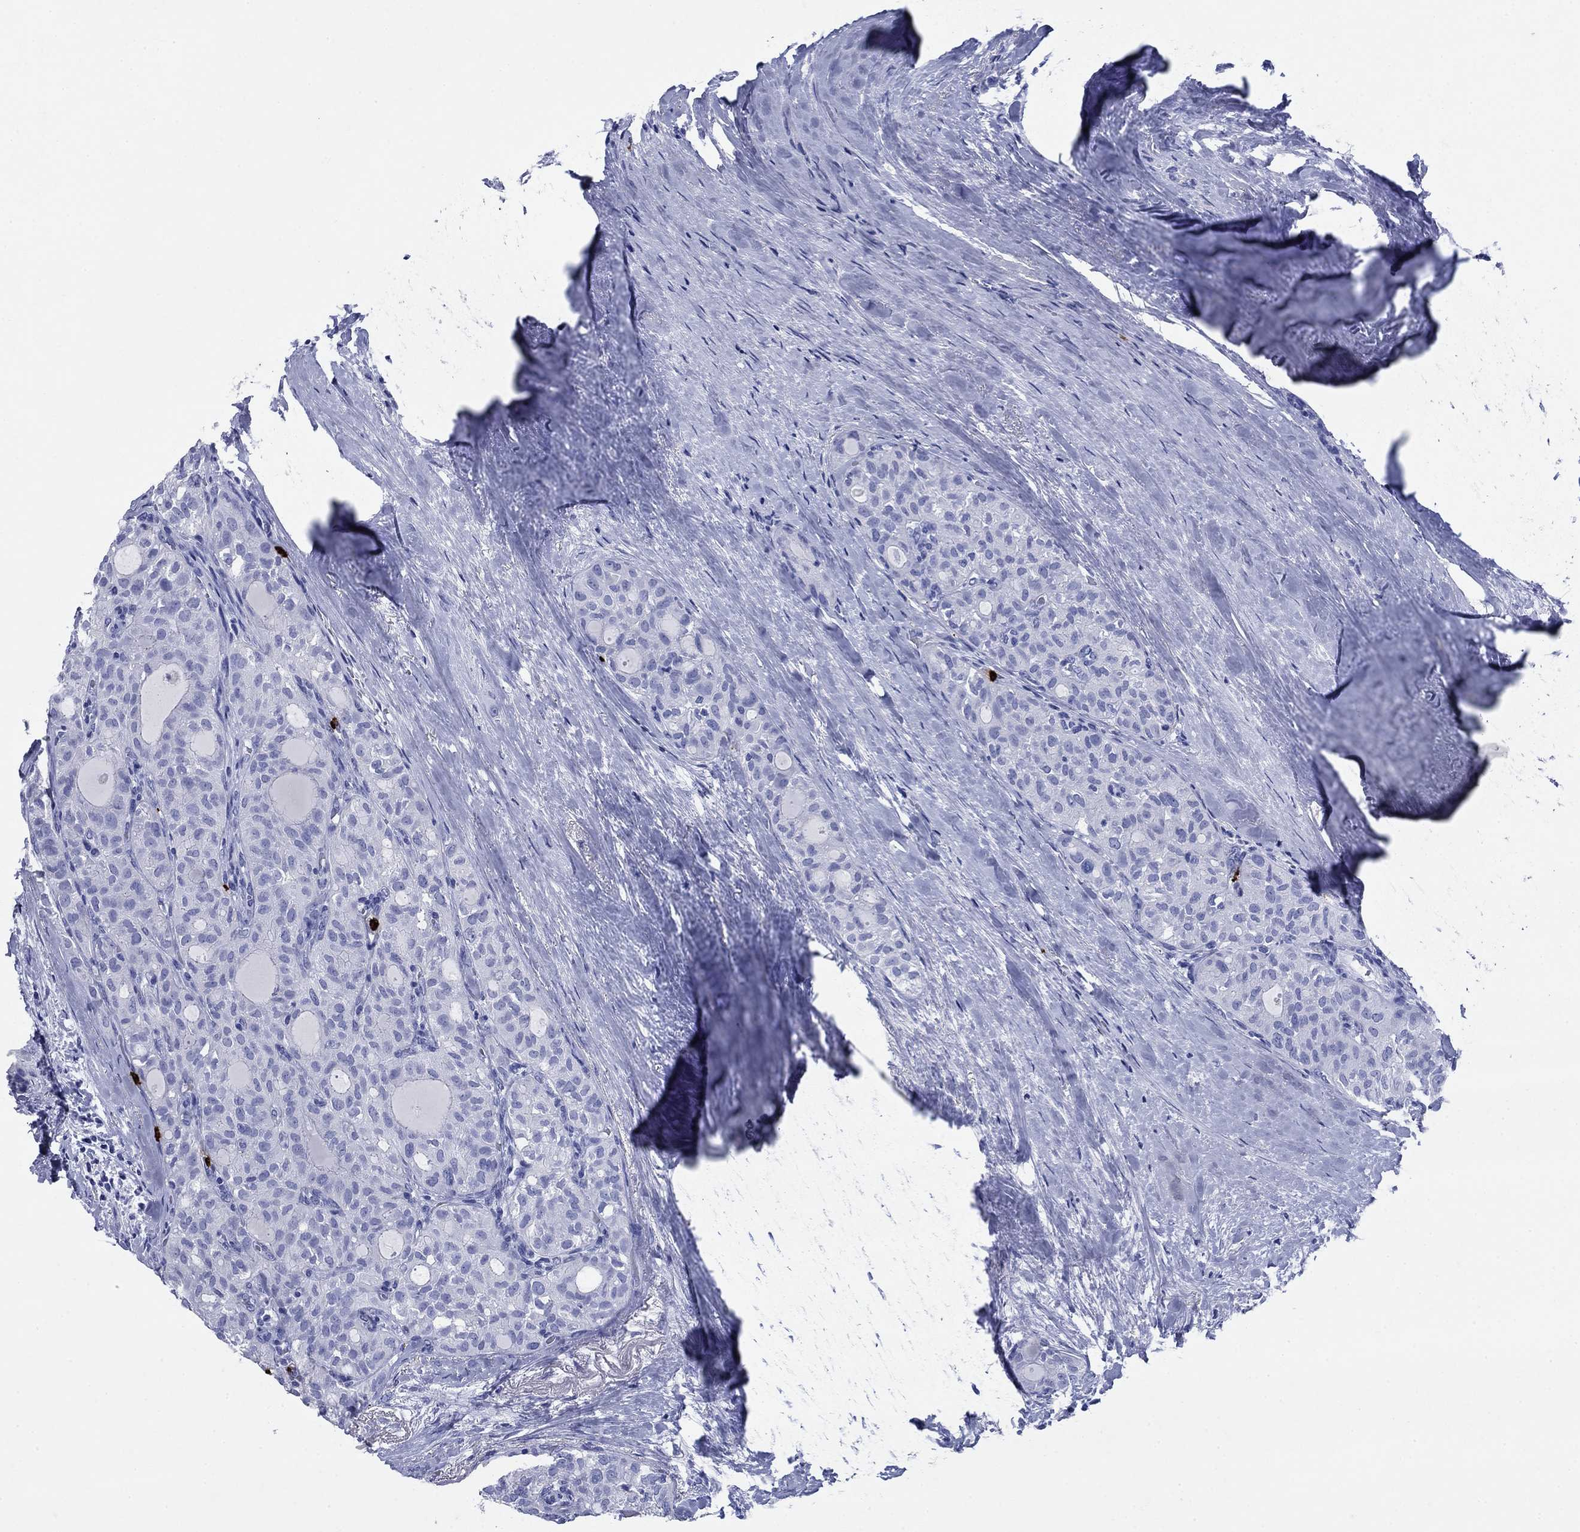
{"staining": {"intensity": "negative", "quantity": "none", "location": "none"}, "tissue": "thyroid cancer", "cell_type": "Tumor cells", "image_type": "cancer", "snomed": [{"axis": "morphology", "description": "Follicular adenoma carcinoma, NOS"}, {"axis": "topography", "description": "Thyroid gland"}], "caption": "Immunohistochemistry (IHC) histopathology image of thyroid cancer stained for a protein (brown), which reveals no staining in tumor cells. (Stains: DAB (3,3'-diaminobenzidine) immunohistochemistry with hematoxylin counter stain, Microscopy: brightfield microscopy at high magnification).", "gene": "AZU1", "patient": {"sex": "male", "age": 75}}